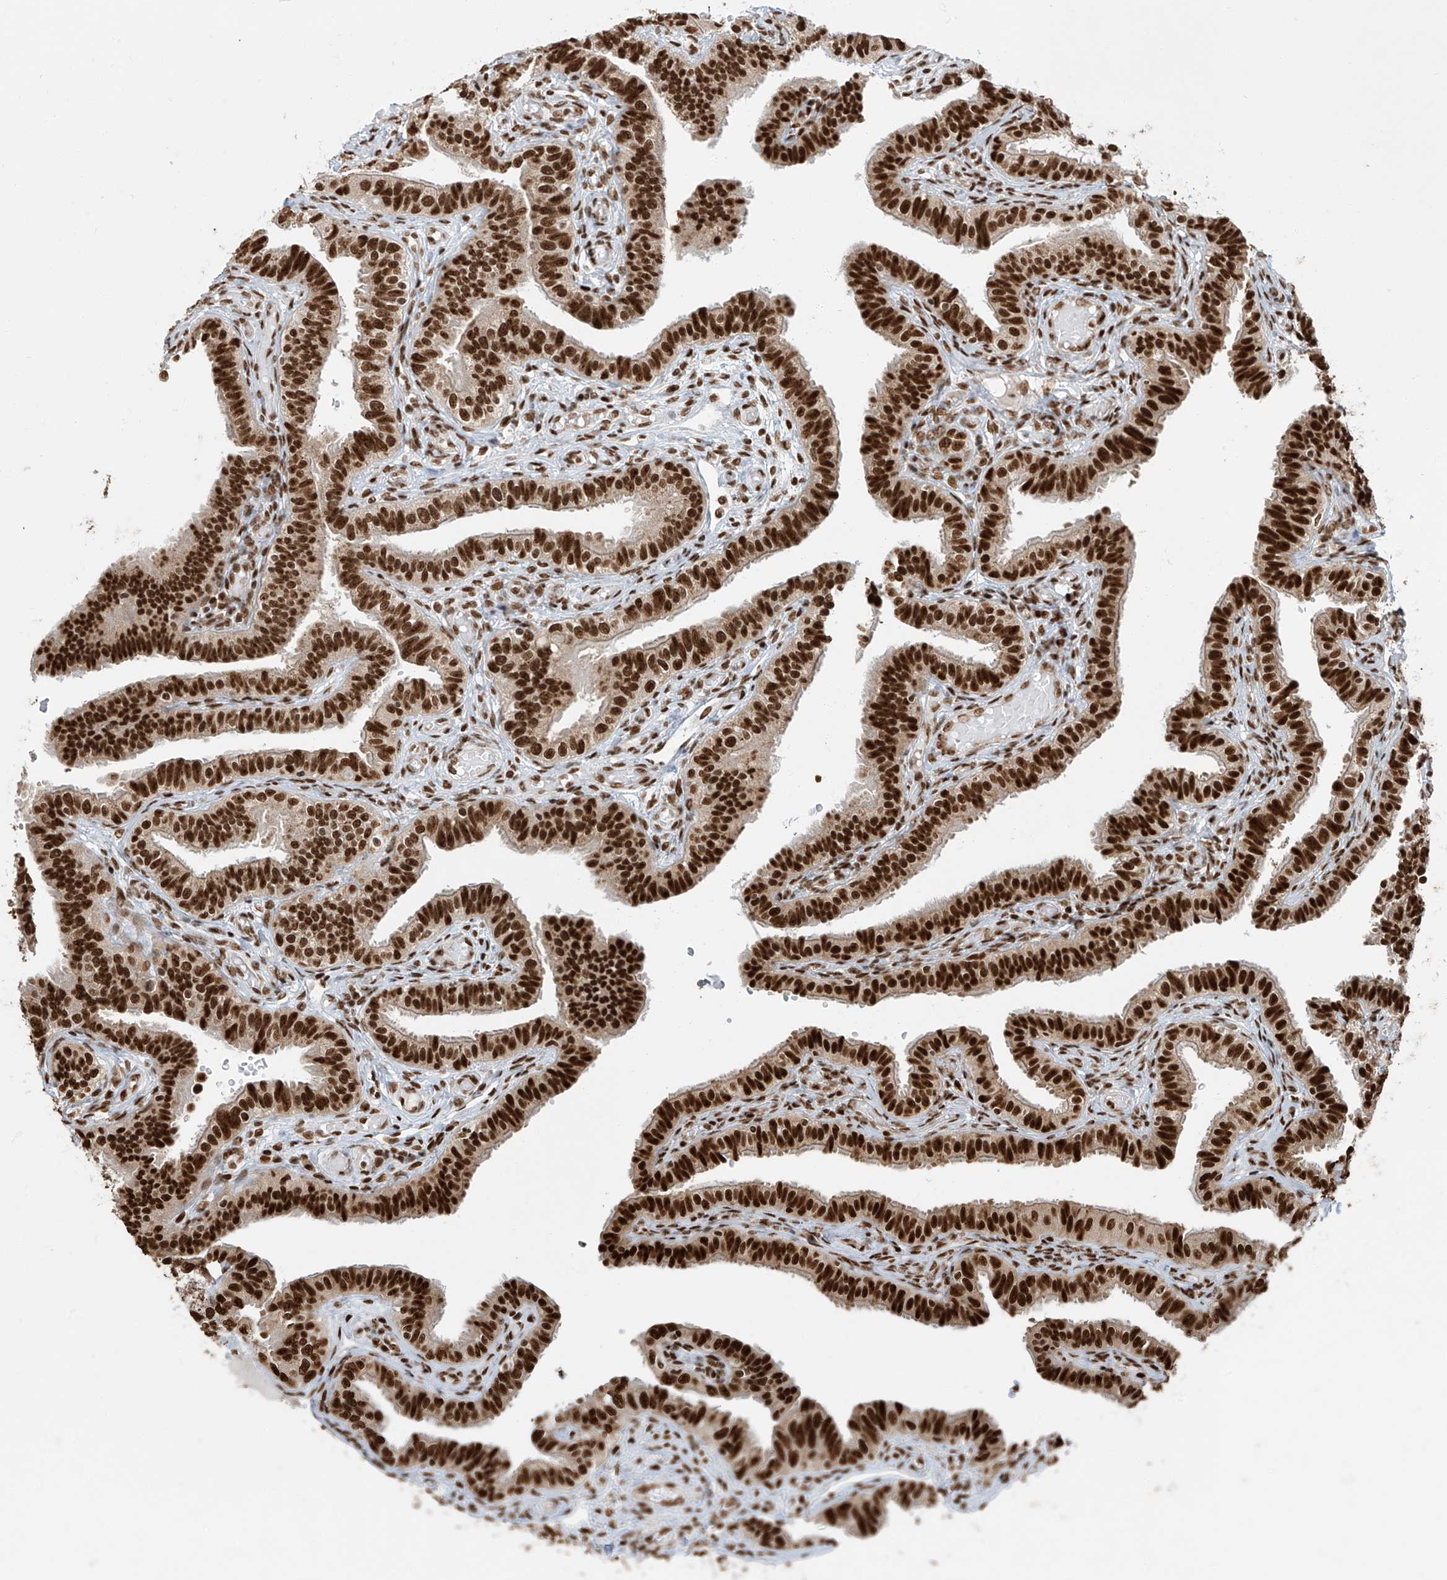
{"staining": {"intensity": "strong", "quantity": ">75%", "location": "nuclear"}, "tissue": "fallopian tube", "cell_type": "Glandular cells", "image_type": "normal", "snomed": [{"axis": "morphology", "description": "Normal tissue, NOS"}, {"axis": "topography", "description": "Fallopian tube"}], "caption": "Unremarkable fallopian tube reveals strong nuclear positivity in approximately >75% of glandular cells, visualized by immunohistochemistry. The staining was performed using DAB (3,3'-diaminobenzidine) to visualize the protein expression in brown, while the nuclei were stained in blue with hematoxylin (Magnification: 20x).", "gene": "FAM193B", "patient": {"sex": "female", "age": 39}}